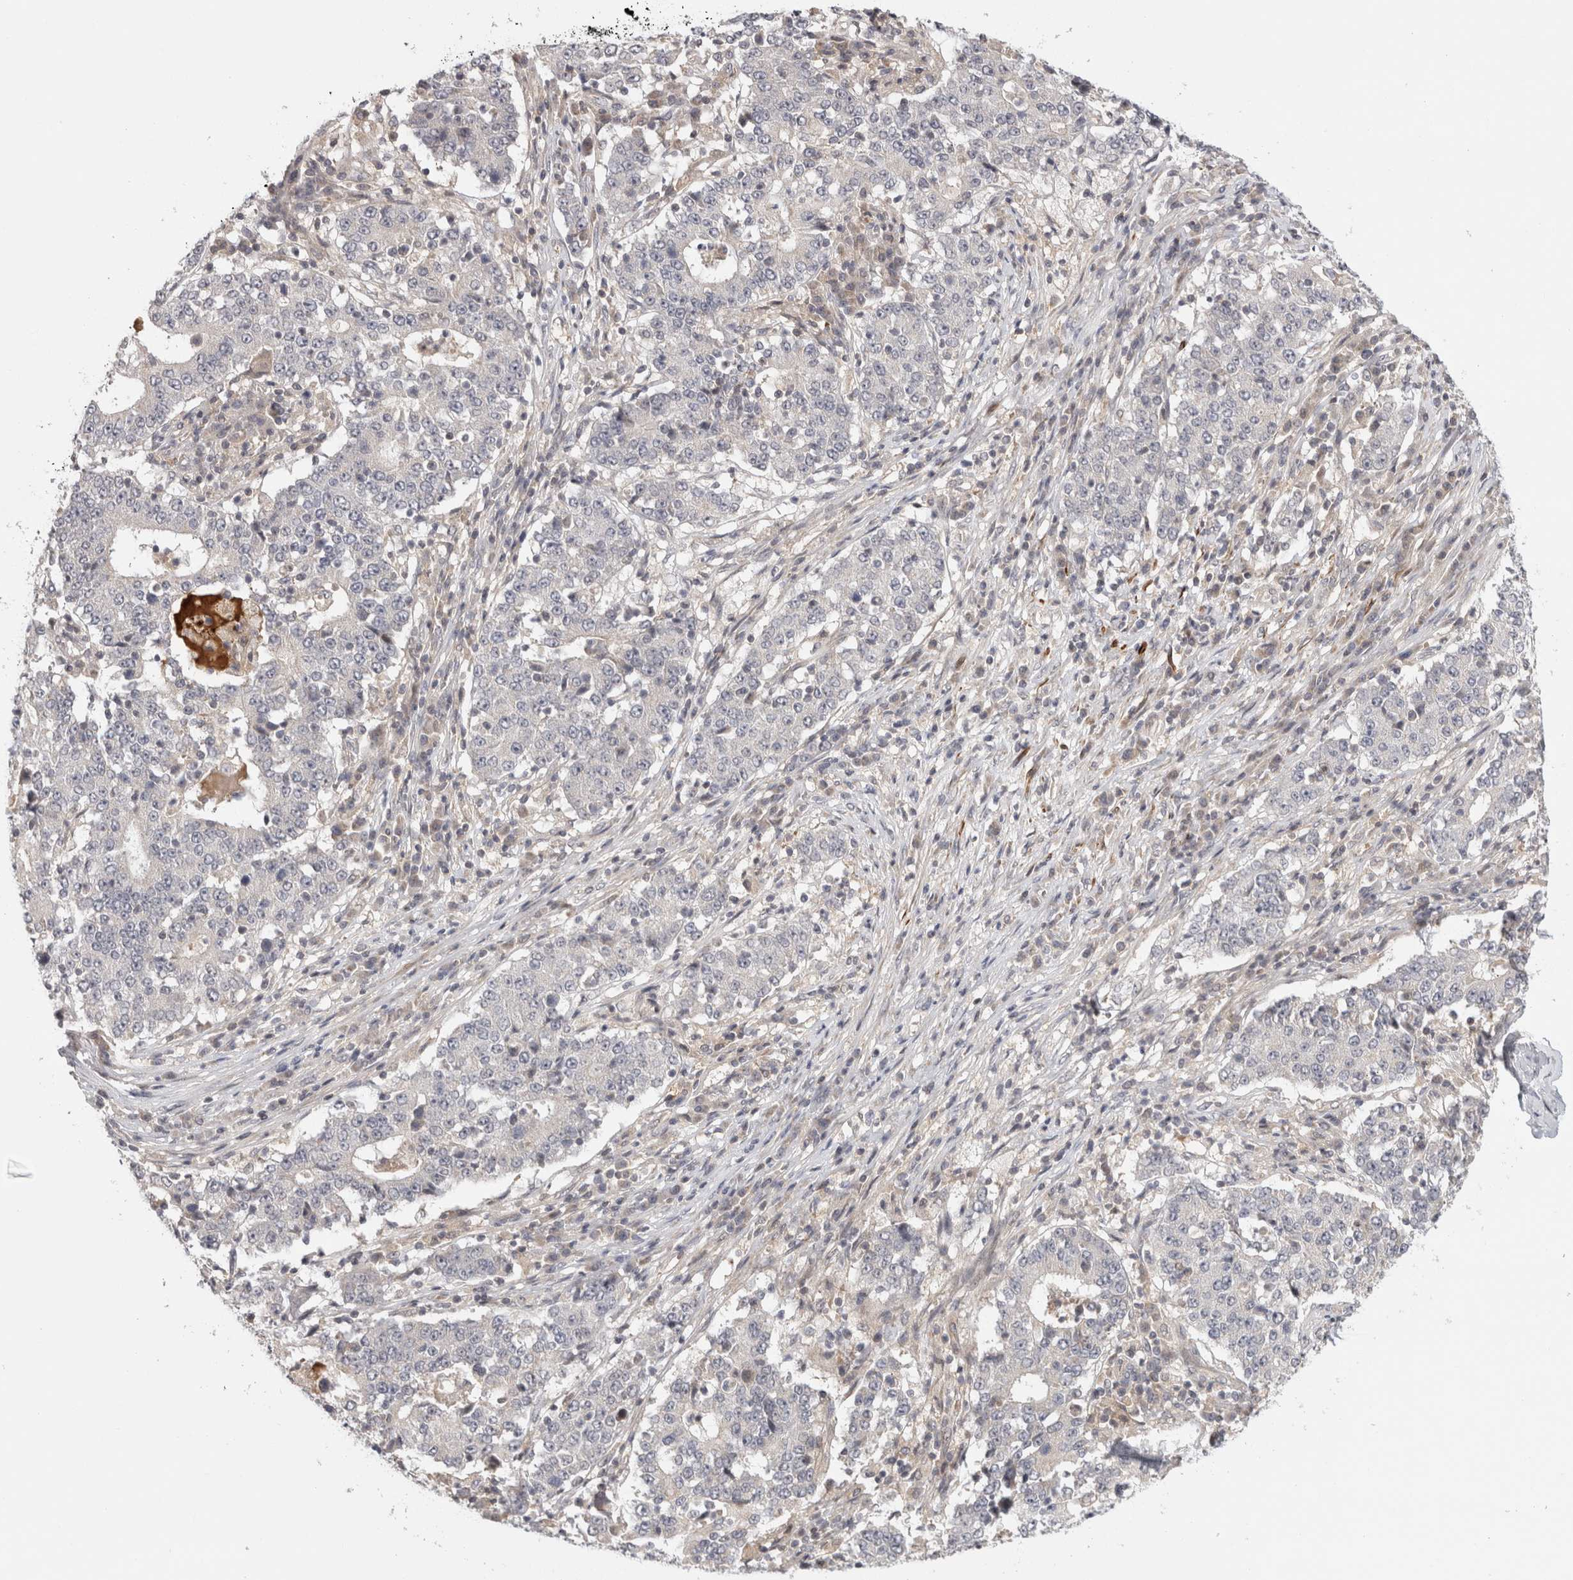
{"staining": {"intensity": "negative", "quantity": "none", "location": "none"}, "tissue": "stomach cancer", "cell_type": "Tumor cells", "image_type": "cancer", "snomed": [{"axis": "morphology", "description": "Adenocarcinoma, NOS"}, {"axis": "topography", "description": "Stomach"}], "caption": "Human adenocarcinoma (stomach) stained for a protein using immunohistochemistry (IHC) displays no positivity in tumor cells.", "gene": "ZNF318", "patient": {"sex": "male", "age": 59}}